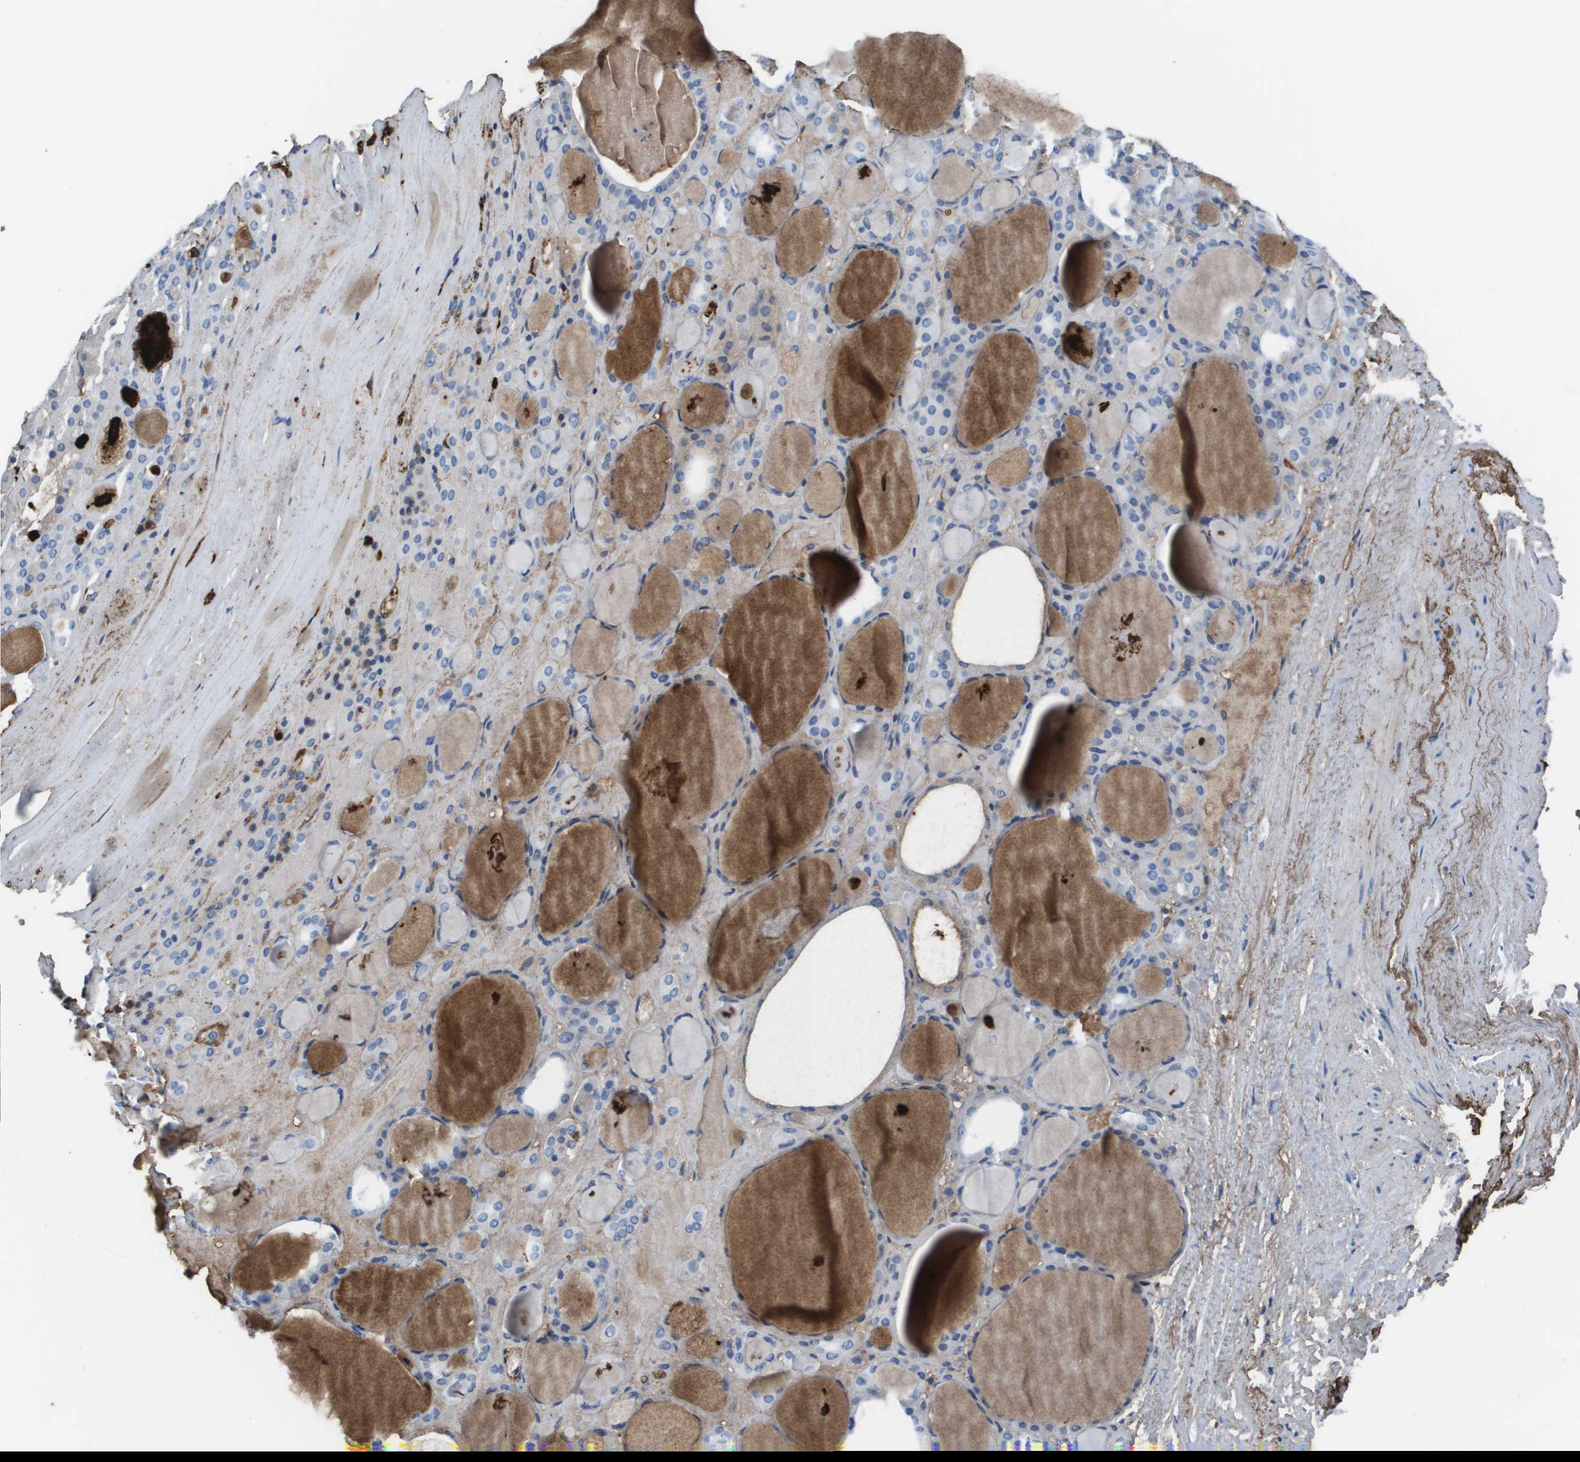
{"staining": {"intensity": "negative", "quantity": "none", "location": "none"}, "tissue": "thyroid gland", "cell_type": "Glandular cells", "image_type": "normal", "snomed": [{"axis": "morphology", "description": "Normal tissue, NOS"}, {"axis": "morphology", "description": "Carcinoma, NOS"}, {"axis": "topography", "description": "Thyroid gland"}], "caption": "Protein analysis of unremarkable thyroid gland shows no significant expression in glandular cells.", "gene": "VTN", "patient": {"sex": "female", "age": 86}}